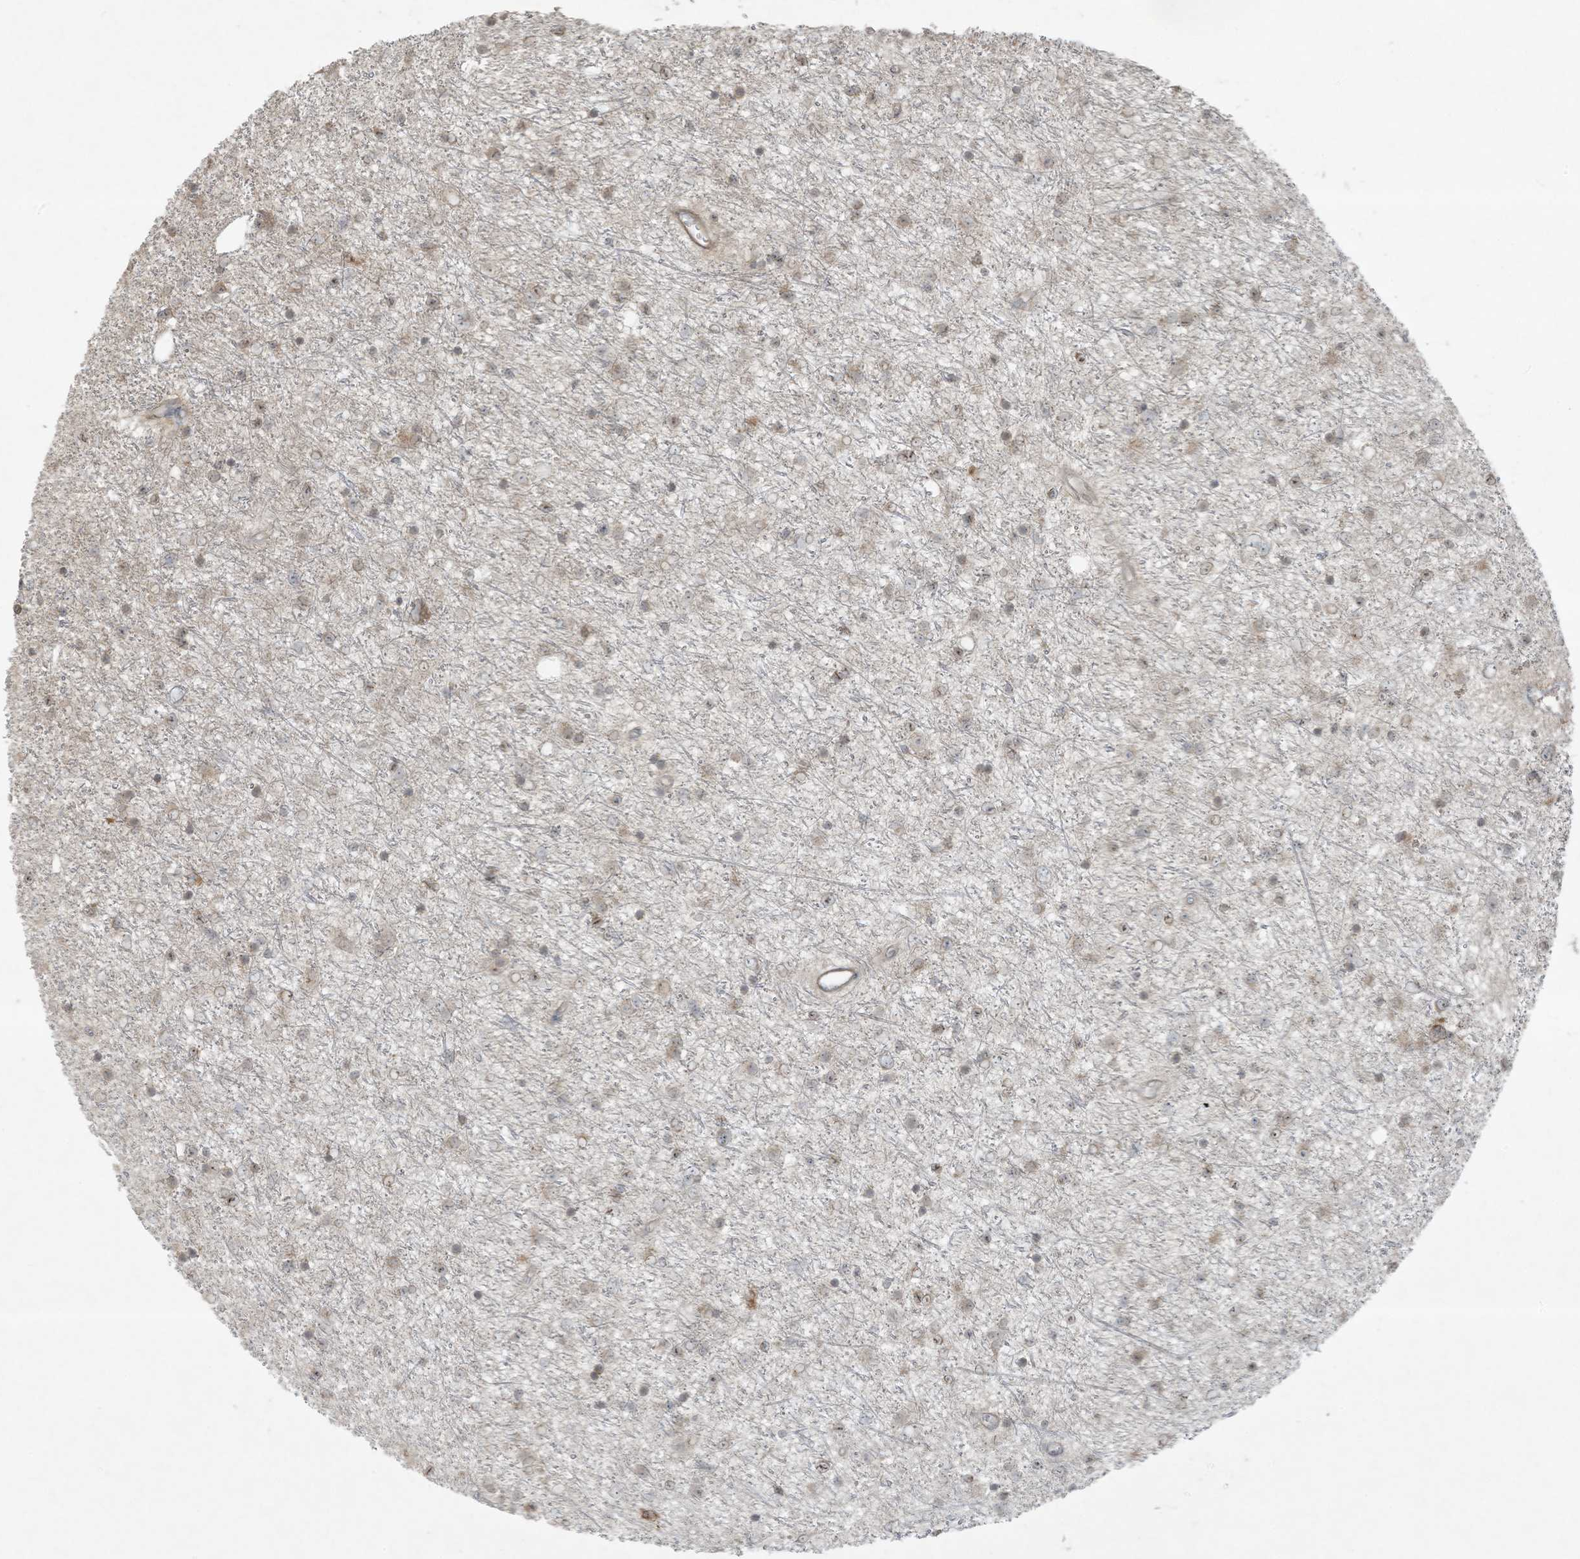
{"staining": {"intensity": "weak", "quantity": "<25%", "location": "cytoplasmic/membranous"}, "tissue": "glioma", "cell_type": "Tumor cells", "image_type": "cancer", "snomed": [{"axis": "morphology", "description": "Glioma, malignant, Low grade"}, {"axis": "topography", "description": "Cerebral cortex"}], "caption": "This is an immunohistochemistry image of human malignant glioma (low-grade). There is no positivity in tumor cells.", "gene": "ZNF263", "patient": {"sex": "female", "age": 39}}